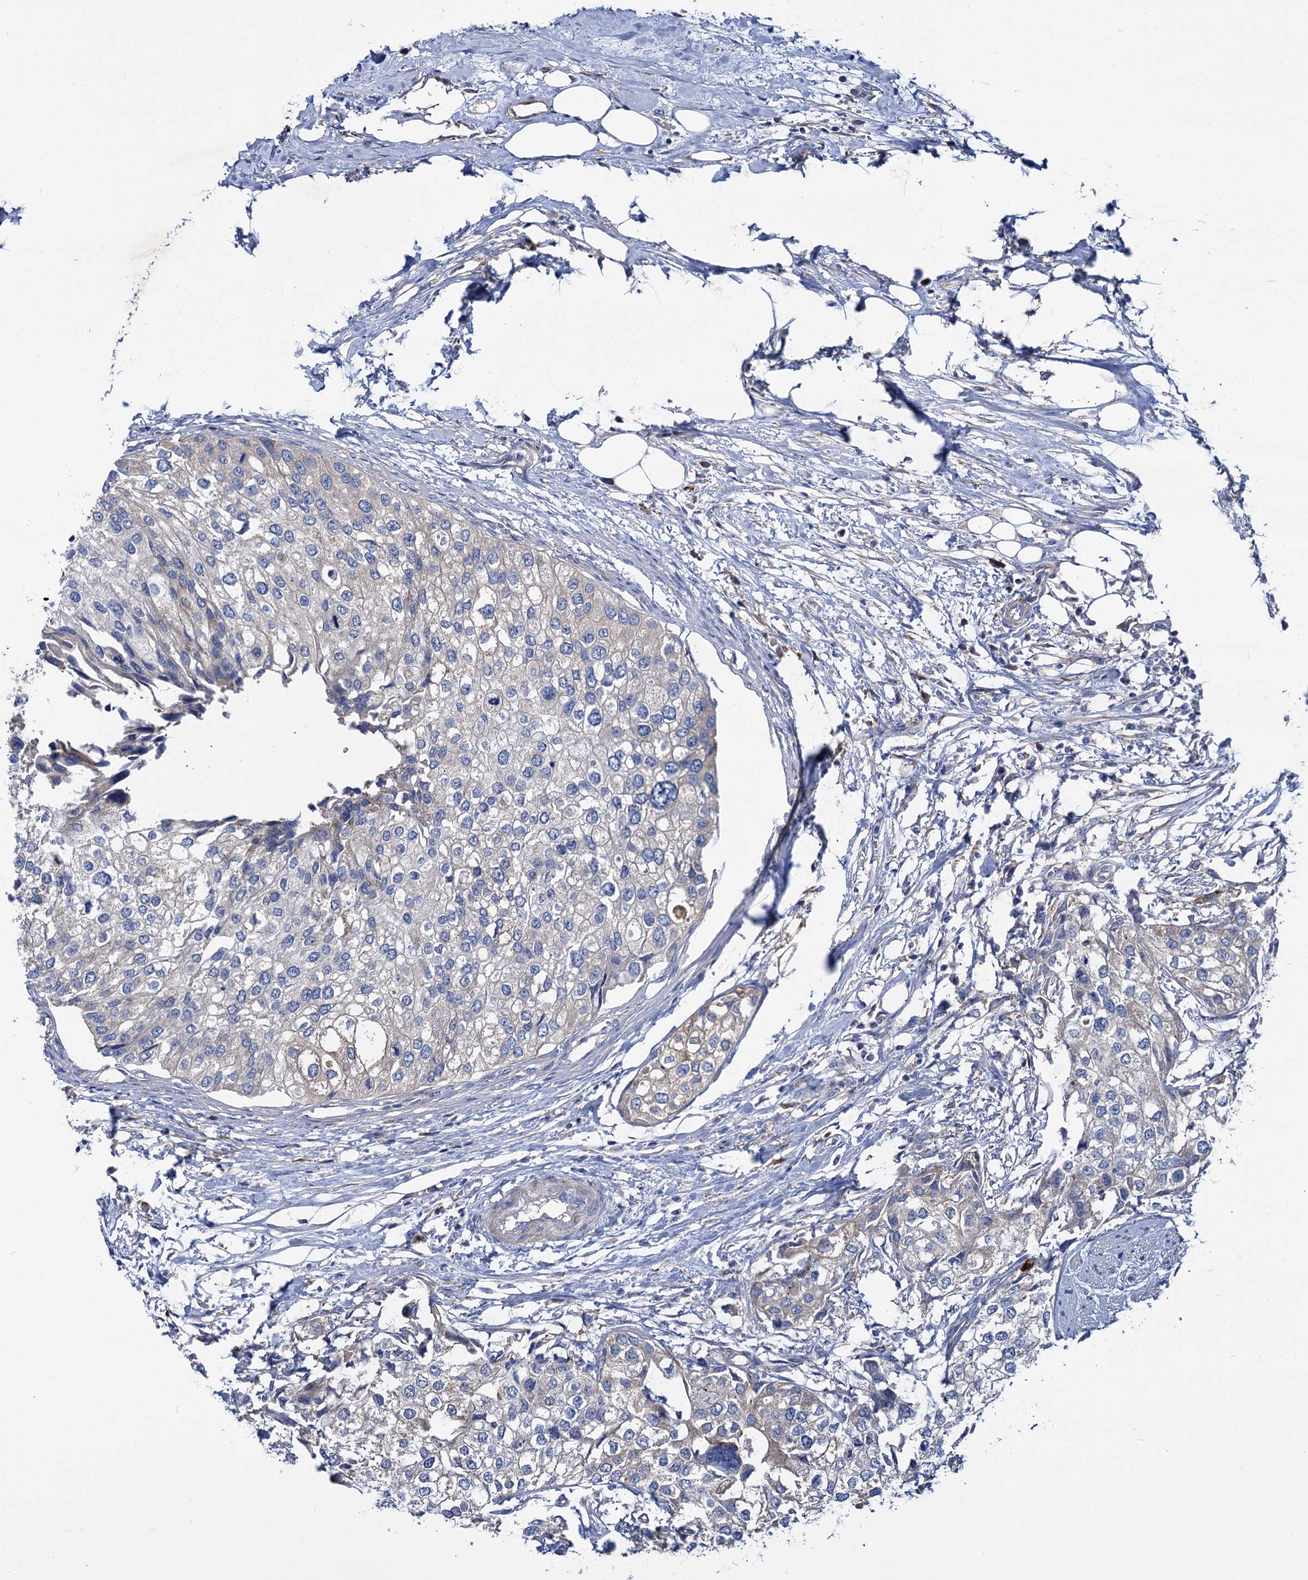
{"staining": {"intensity": "negative", "quantity": "none", "location": "none"}, "tissue": "urothelial cancer", "cell_type": "Tumor cells", "image_type": "cancer", "snomed": [{"axis": "morphology", "description": "Urothelial carcinoma, High grade"}, {"axis": "topography", "description": "Urinary bladder"}], "caption": "A high-resolution photomicrograph shows immunohistochemistry (IHC) staining of urothelial cancer, which exhibits no significant expression in tumor cells. (Immunohistochemistry (ihc), brightfield microscopy, high magnification).", "gene": "TRIM55", "patient": {"sex": "male", "age": 64}}